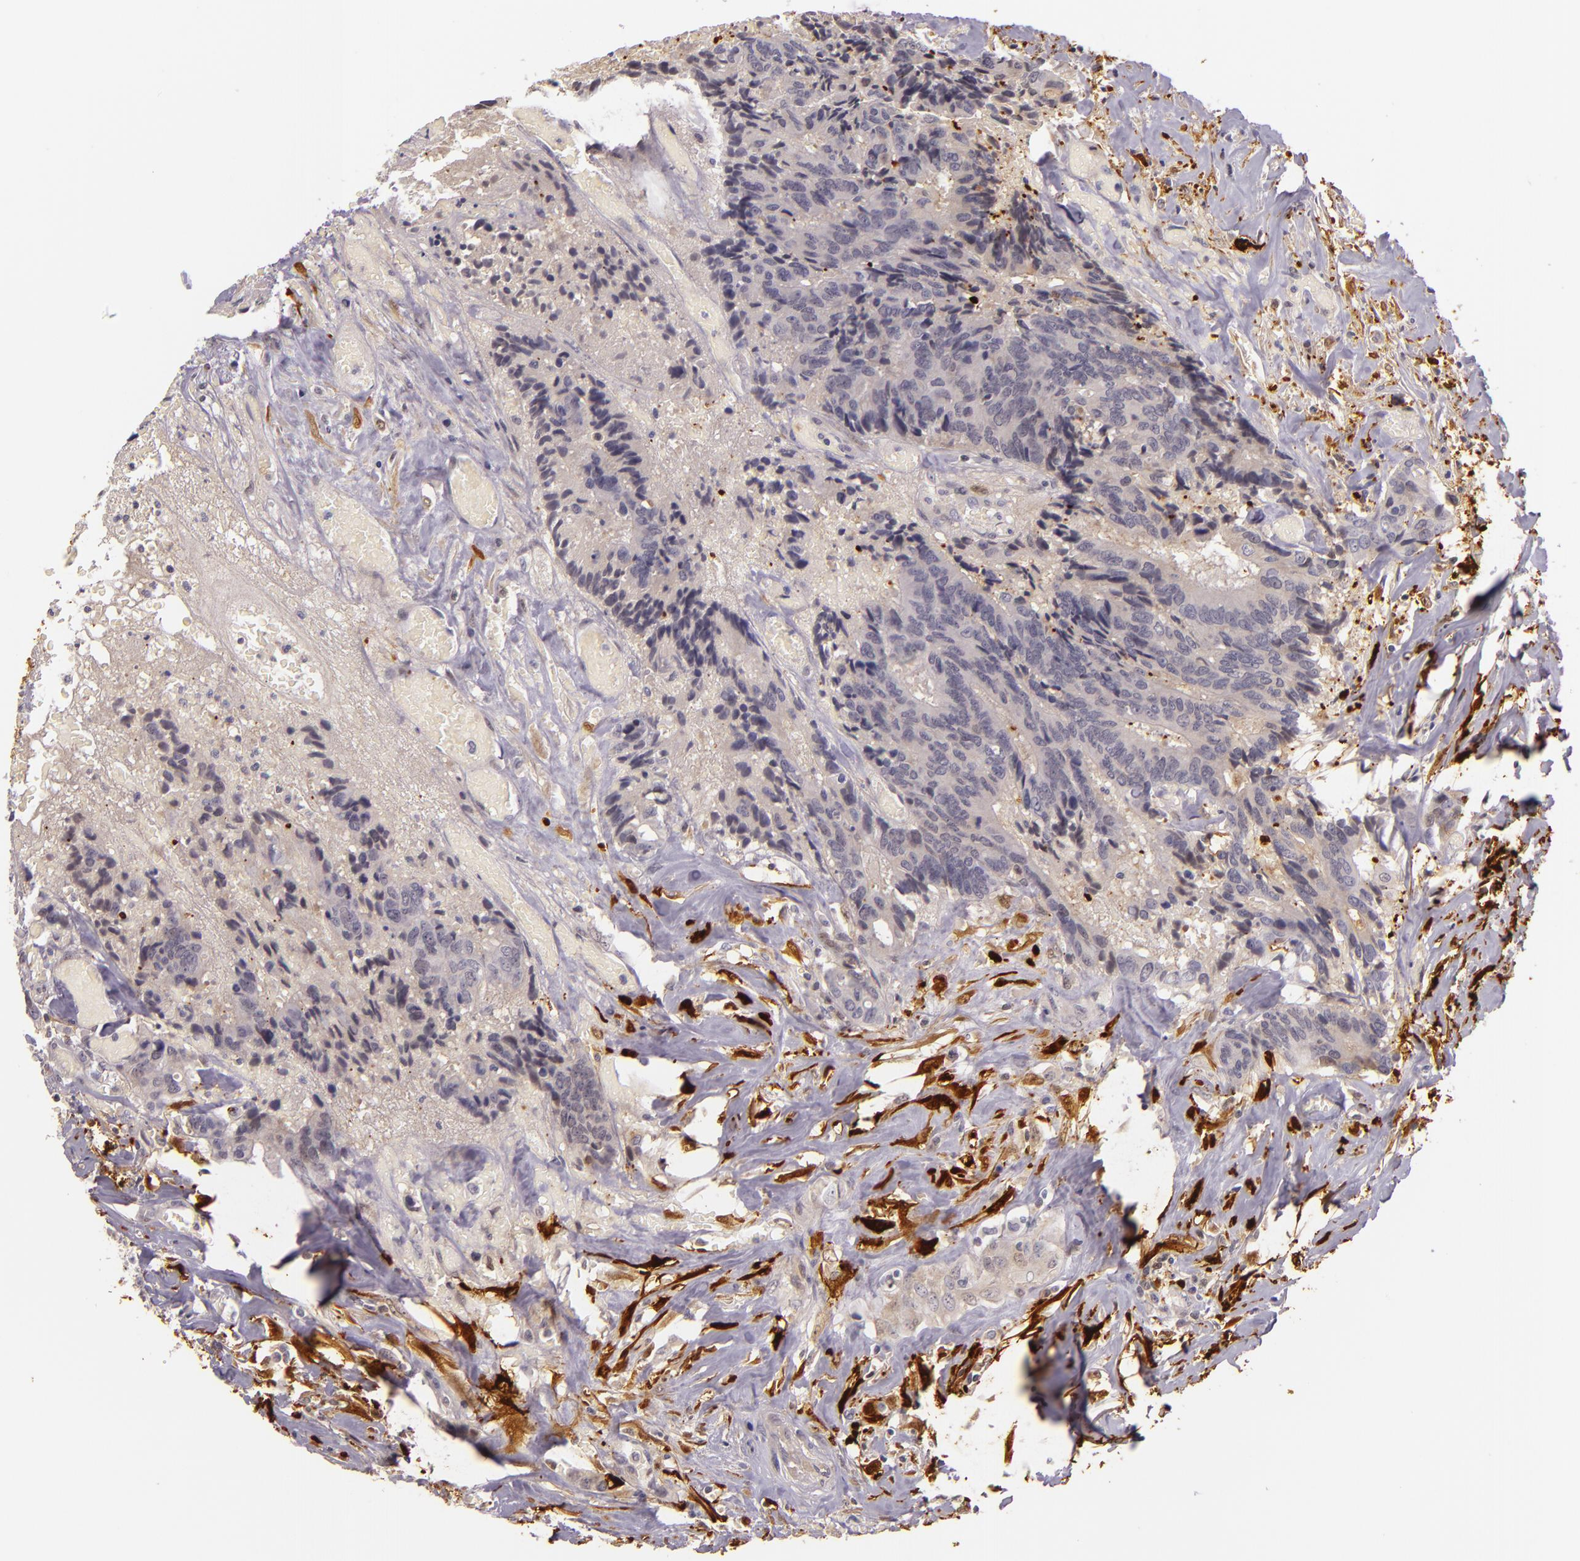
{"staining": {"intensity": "negative", "quantity": "none", "location": "none"}, "tissue": "colorectal cancer", "cell_type": "Tumor cells", "image_type": "cancer", "snomed": [{"axis": "morphology", "description": "Adenocarcinoma, NOS"}, {"axis": "topography", "description": "Rectum"}], "caption": "DAB (3,3'-diaminobenzidine) immunohistochemical staining of colorectal cancer (adenocarcinoma) exhibits no significant expression in tumor cells. (DAB immunohistochemistry (IHC), high magnification).", "gene": "MT1A", "patient": {"sex": "male", "age": 55}}